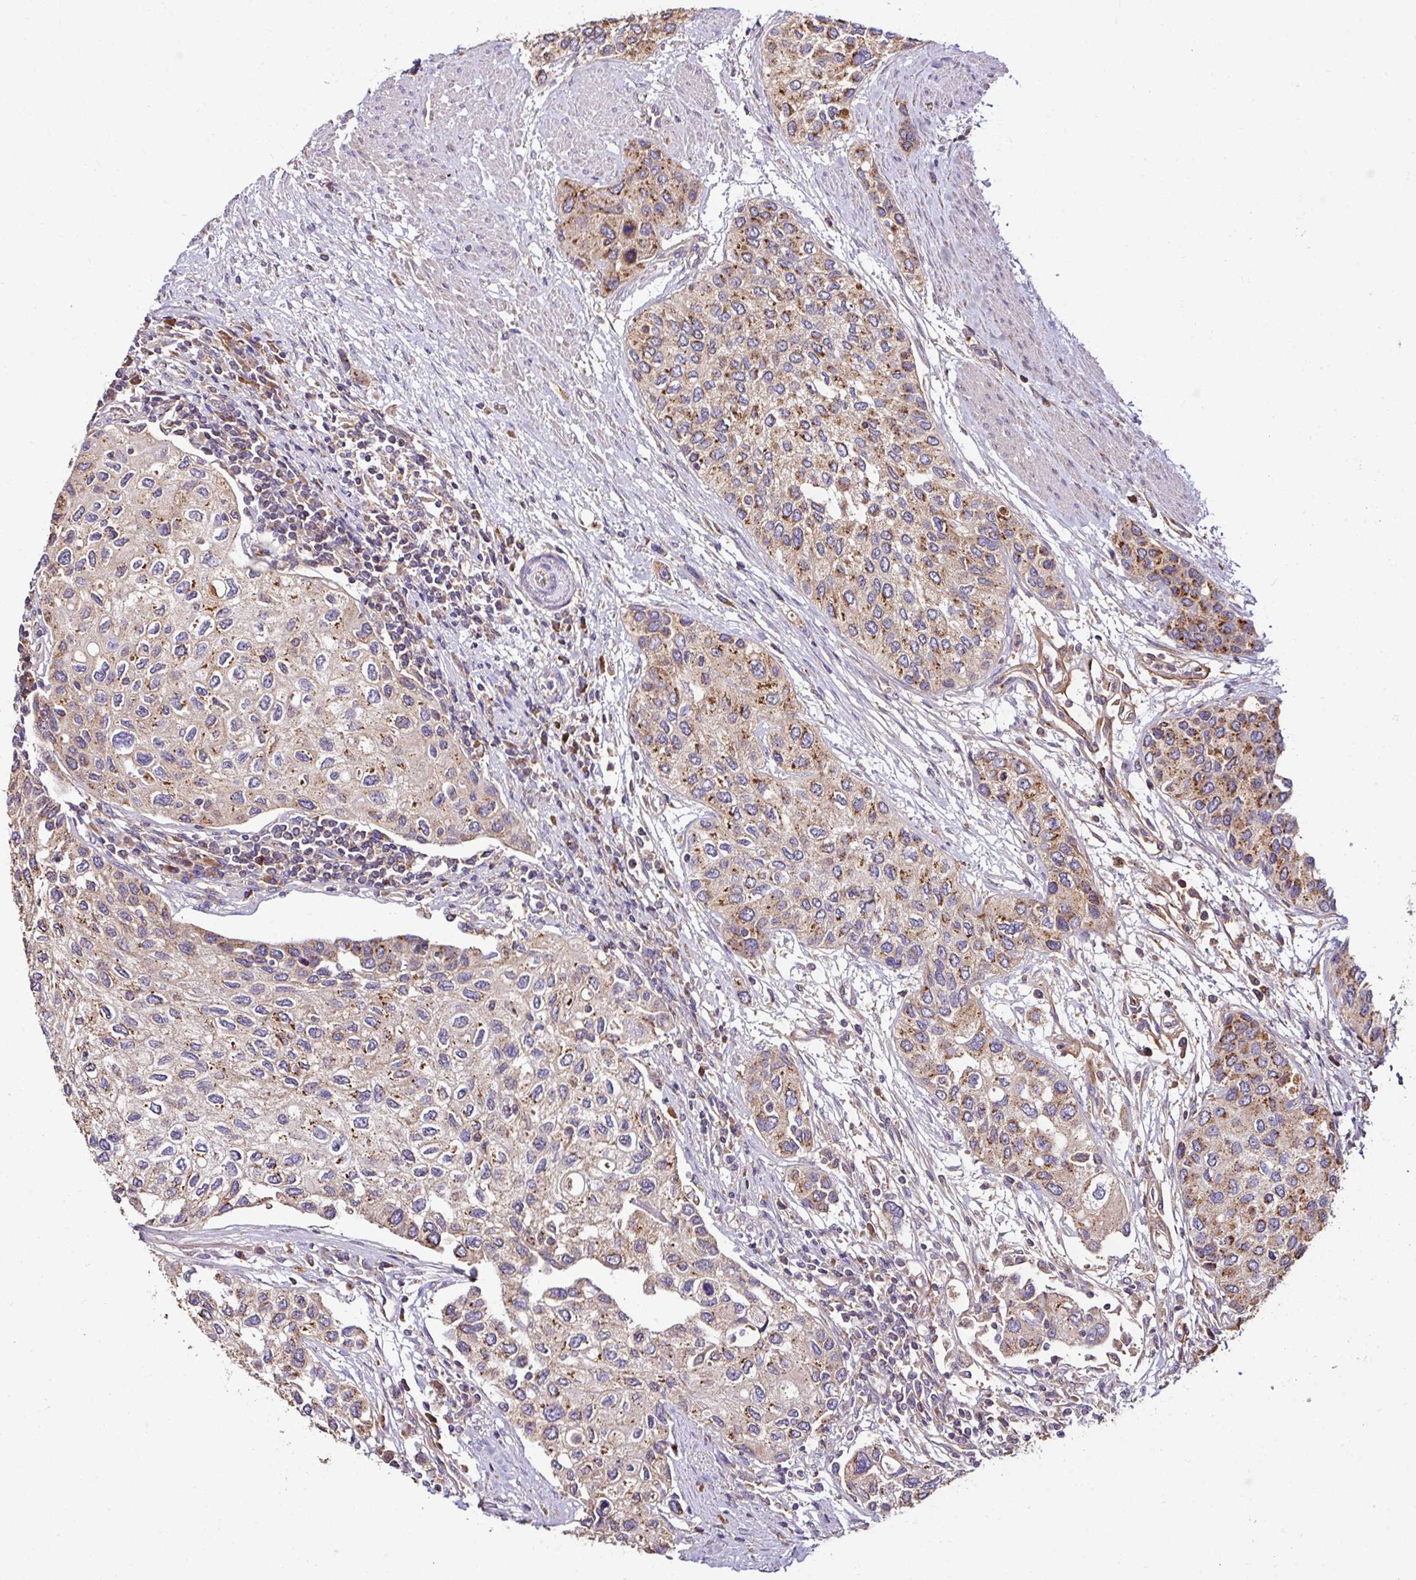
{"staining": {"intensity": "moderate", "quantity": "25%-75%", "location": "cytoplasmic/membranous"}, "tissue": "urothelial cancer", "cell_type": "Tumor cells", "image_type": "cancer", "snomed": [{"axis": "morphology", "description": "Normal tissue, NOS"}, {"axis": "morphology", "description": "Urothelial carcinoma, High grade"}, {"axis": "topography", "description": "Vascular tissue"}, {"axis": "topography", "description": "Urinary bladder"}], "caption": "Brown immunohistochemical staining in urothelial cancer demonstrates moderate cytoplasmic/membranous positivity in about 25%-75% of tumor cells. Ihc stains the protein of interest in brown and the nuclei are stained blue.", "gene": "CPD", "patient": {"sex": "female", "age": 56}}